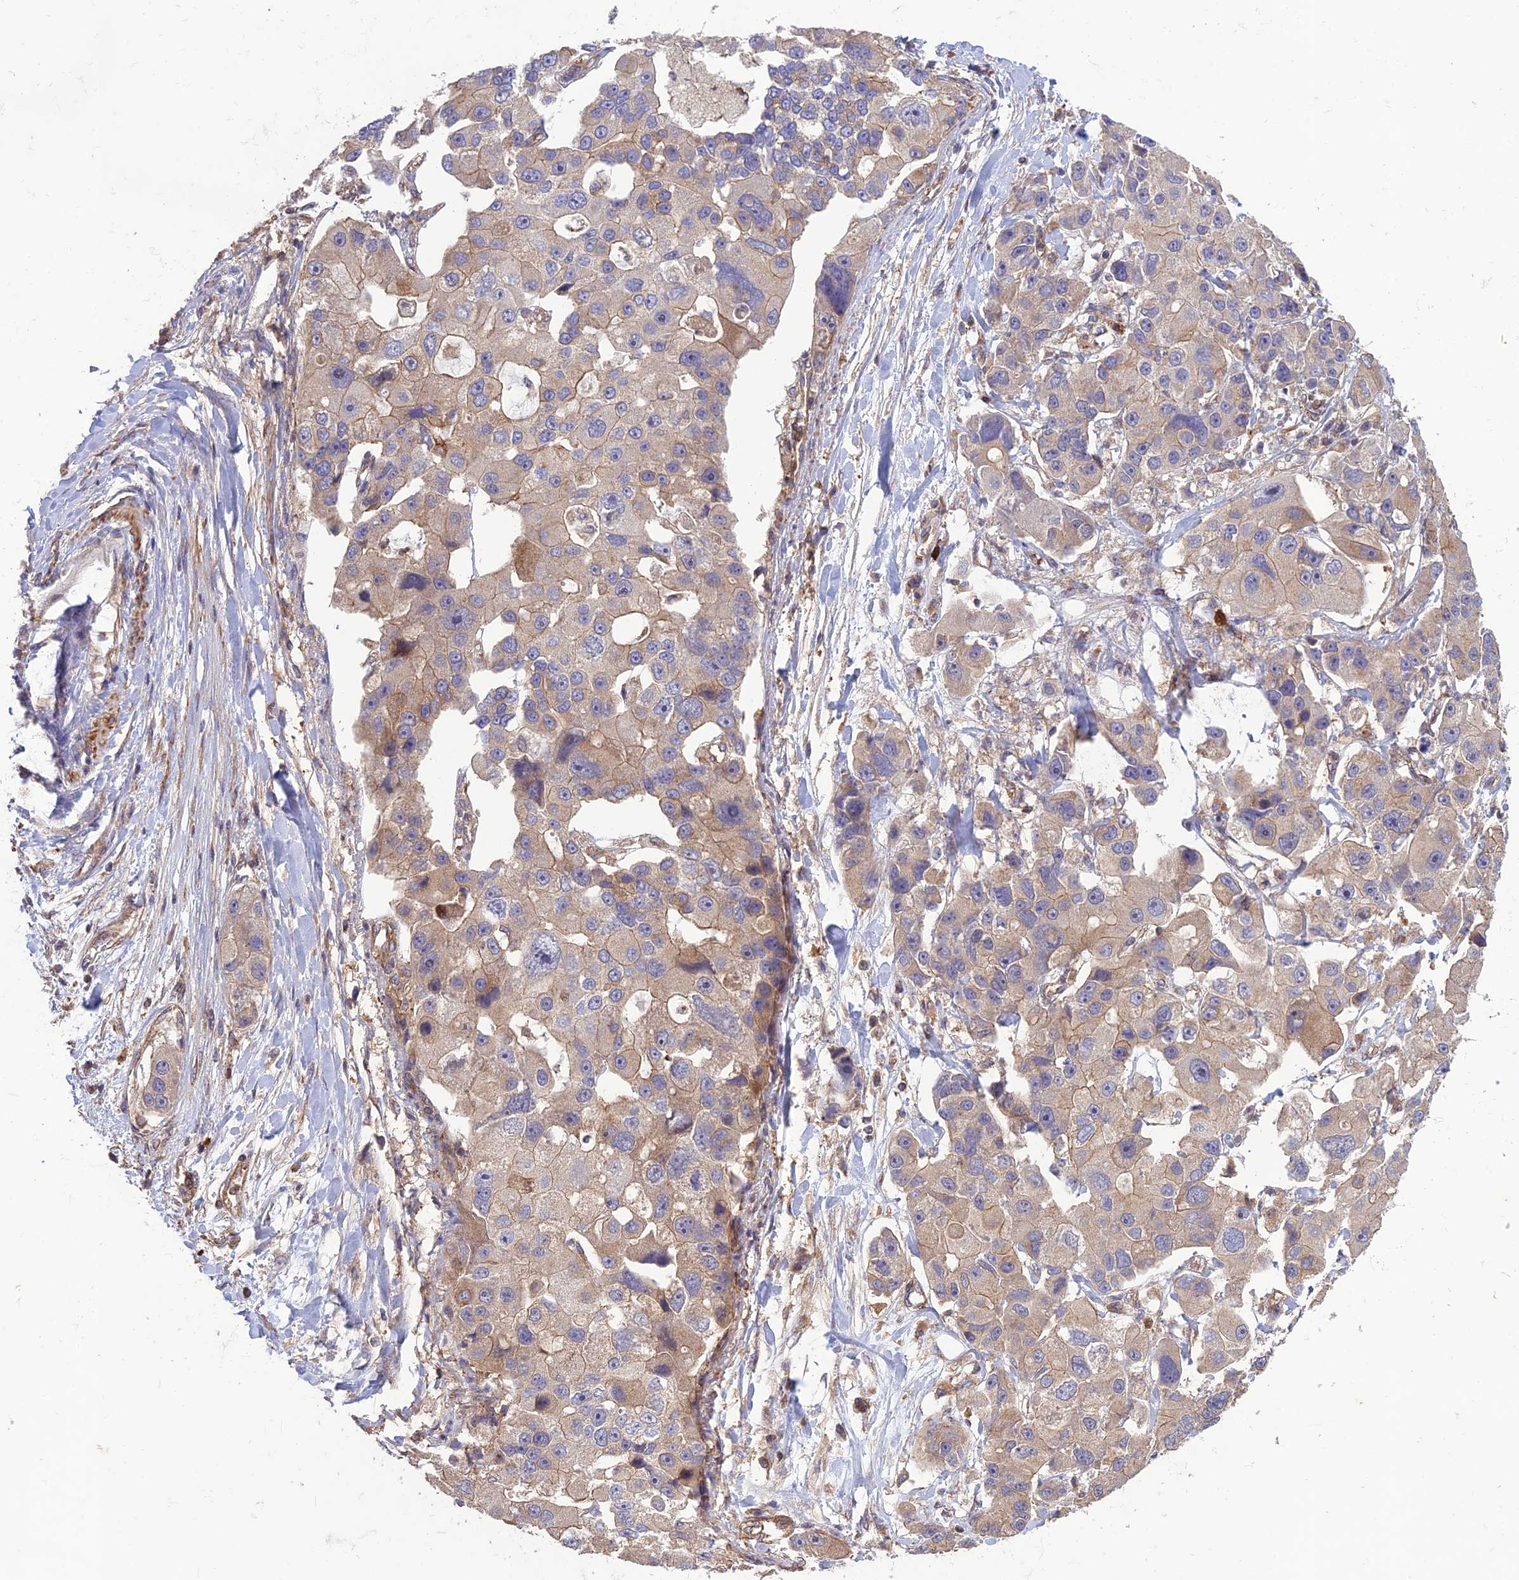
{"staining": {"intensity": "weak", "quantity": "<25%", "location": "cytoplasmic/membranous"}, "tissue": "lung cancer", "cell_type": "Tumor cells", "image_type": "cancer", "snomed": [{"axis": "morphology", "description": "Adenocarcinoma, NOS"}, {"axis": "topography", "description": "Lung"}], "caption": "Image shows no protein expression in tumor cells of lung cancer tissue.", "gene": "TMEM131L", "patient": {"sex": "female", "age": 54}}